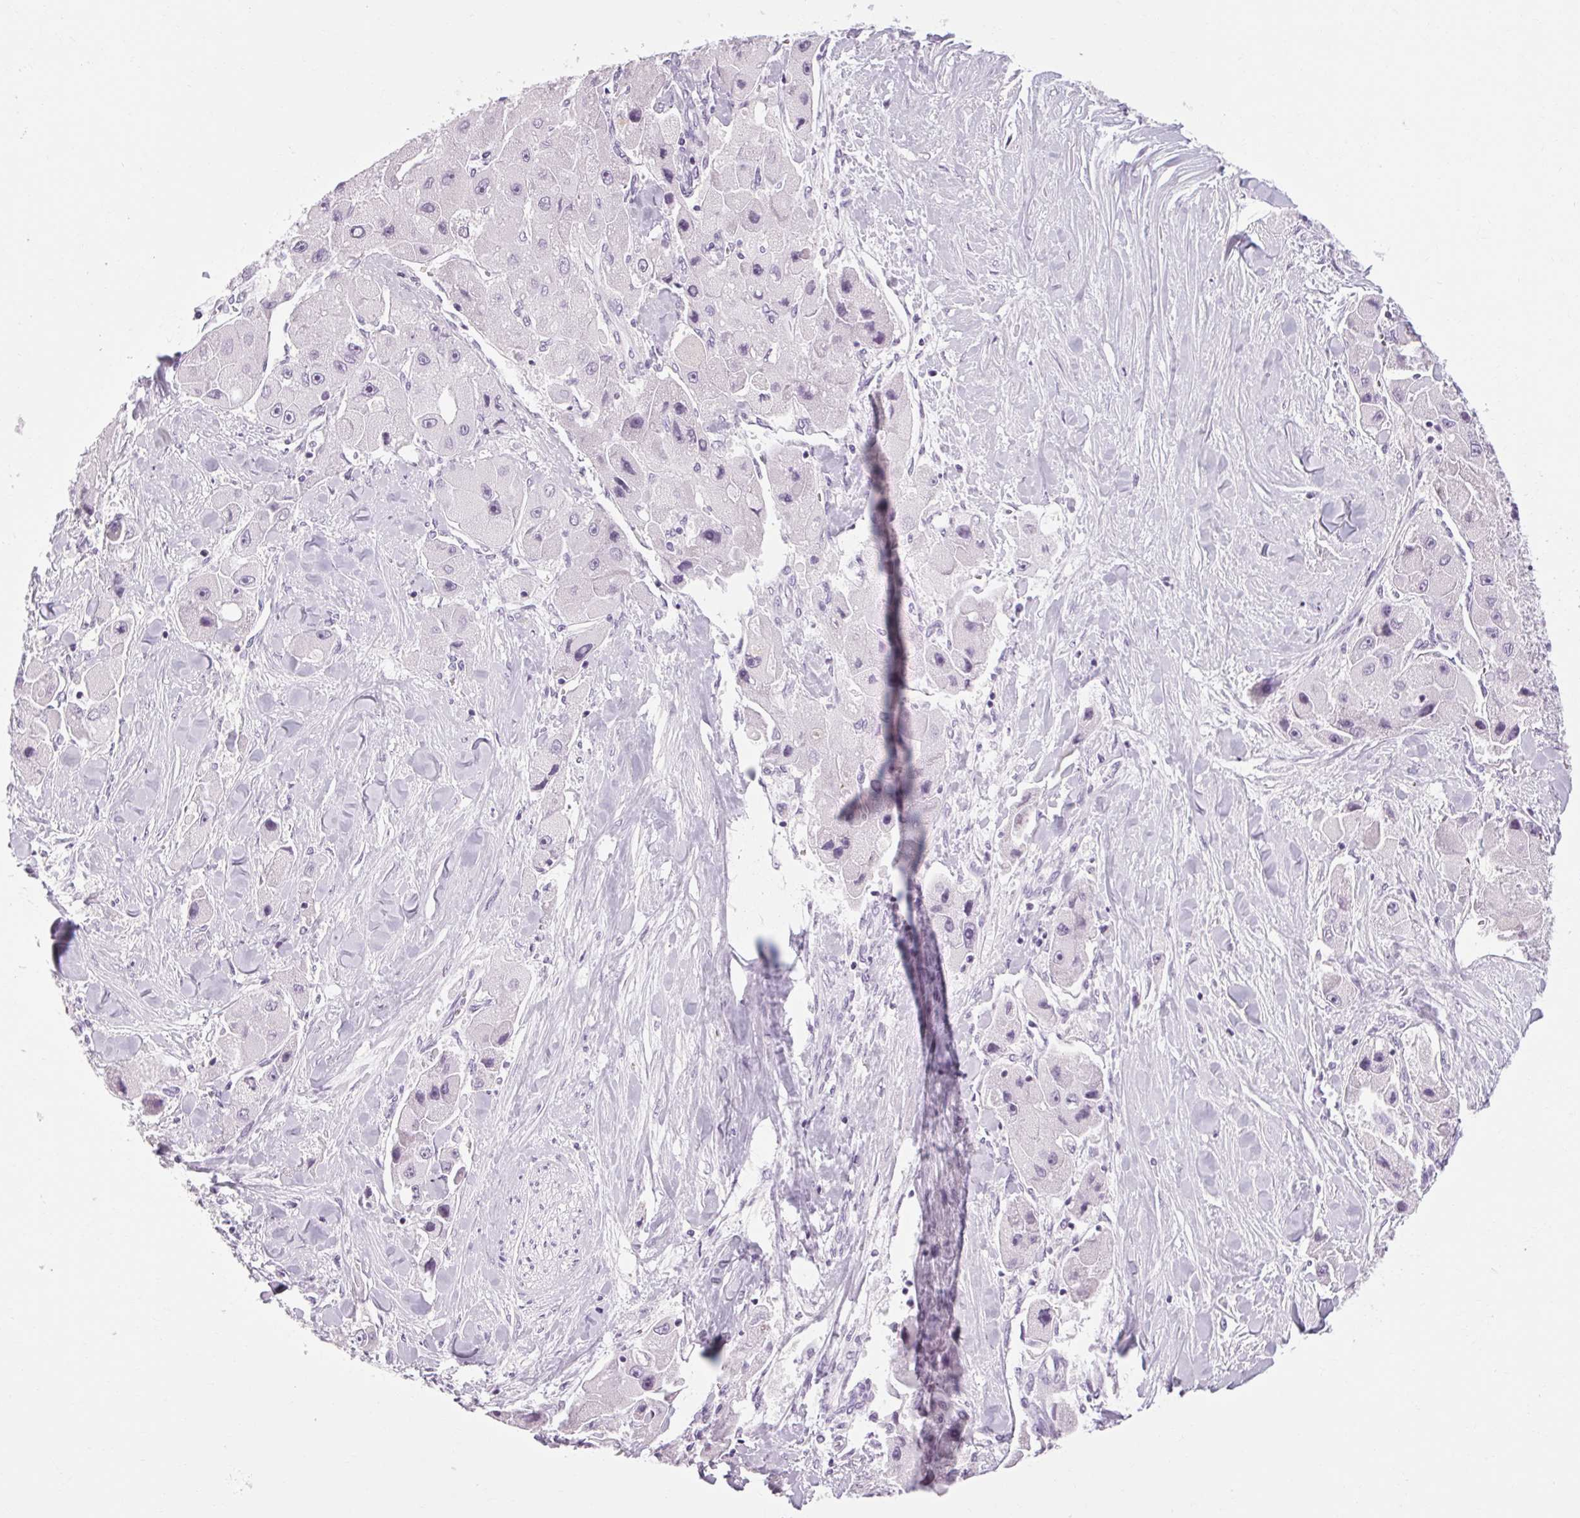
{"staining": {"intensity": "negative", "quantity": "none", "location": "none"}, "tissue": "liver cancer", "cell_type": "Tumor cells", "image_type": "cancer", "snomed": [{"axis": "morphology", "description": "Carcinoma, Hepatocellular, NOS"}, {"axis": "topography", "description": "Liver"}], "caption": "Immunohistochemical staining of liver cancer reveals no significant expression in tumor cells.", "gene": "POMC", "patient": {"sex": "male", "age": 24}}